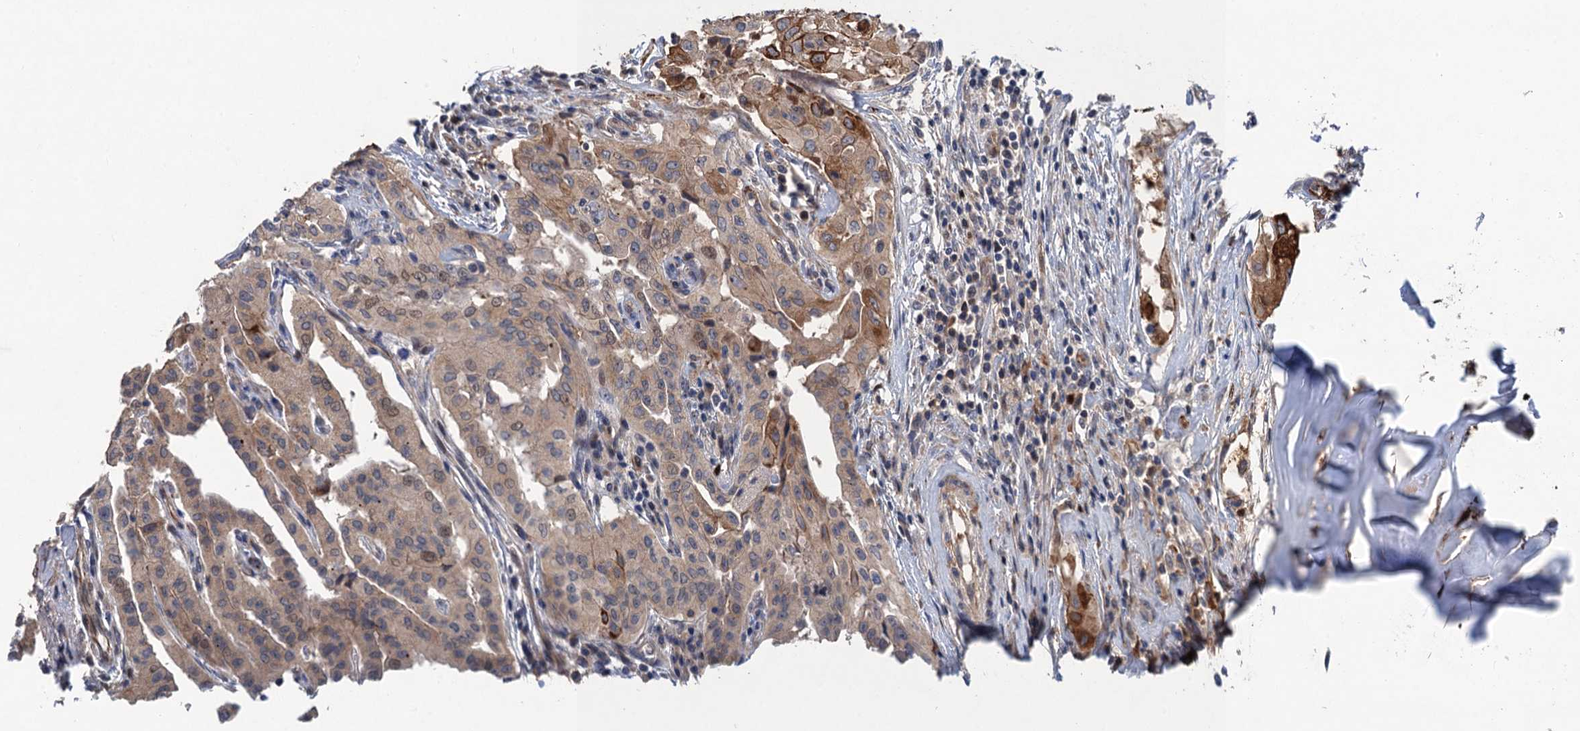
{"staining": {"intensity": "moderate", "quantity": "25%-75%", "location": "cytoplasmic/membranous"}, "tissue": "thyroid cancer", "cell_type": "Tumor cells", "image_type": "cancer", "snomed": [{"axis": "morphology", "description": "Papillary adenocarcinoma, NOS"}, {"axis": "topography", "description": "Thyroid gland"}], "caption": "Thyroid cancer was stained to show a protein in brown. There is medium levels of moderate cytoplasmic/membranous staining in approximately 25%-75% of tumor cells.", "gene": "TRAF7", "patient": {"sex": "female", "age": 59}}